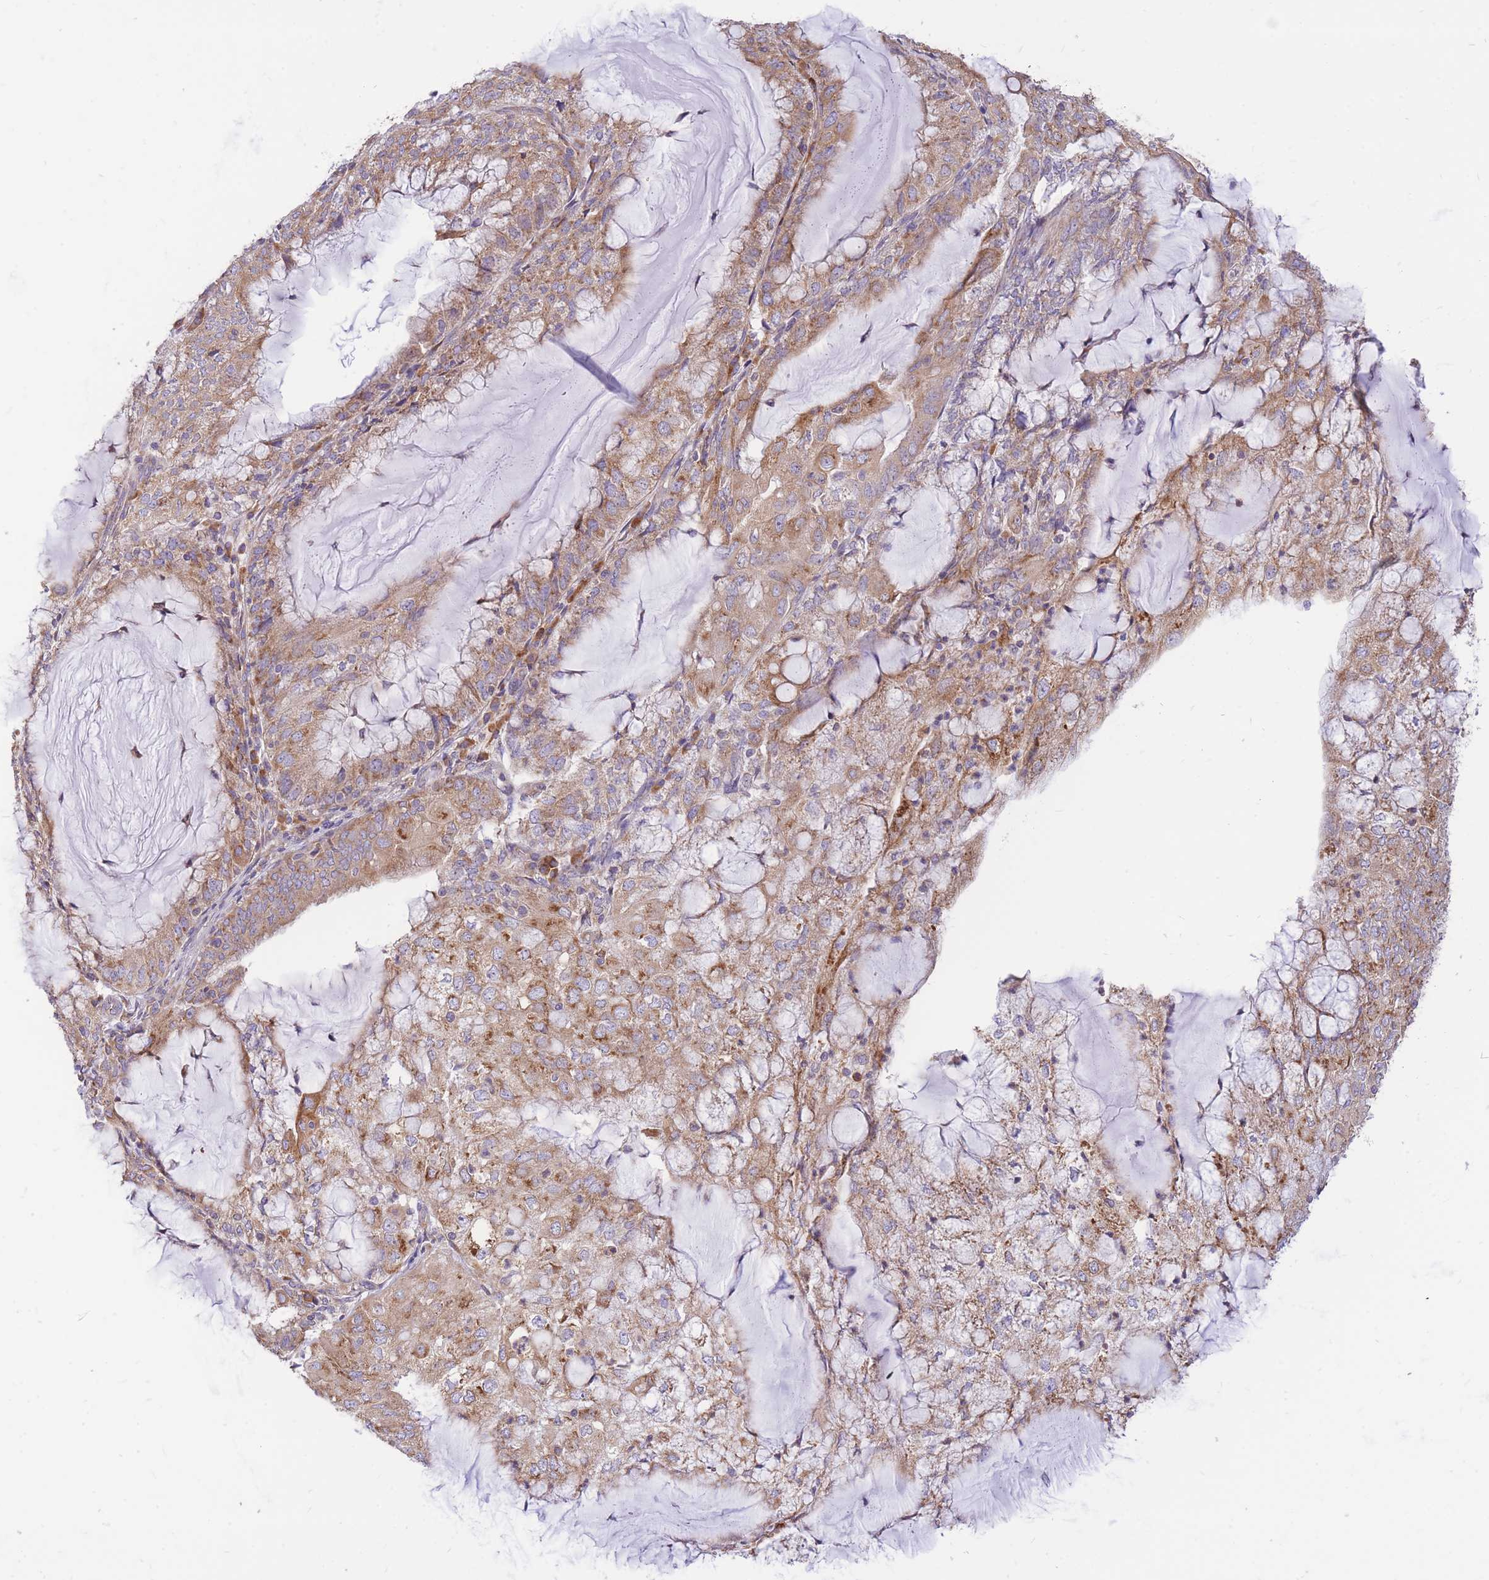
{"staining": {"intensity": "weak", "quantity": ">75%", "location": "cytoplasmic/membranous"}, "tissue": "endometrial cancer", "cell_type": "Tumor cells", "image_type": "cancer", "snomed": [{"axis": "morphology", "description": "Adenocarcinoma, NOS"}, {"axis": "topography", "description": "Endometrium"}], "caption": "An immunohistochemistry (IHC) micrograph of neoplastic tissue is shown. Protein staining in brown labels weak cytoplasmic/membranous positivity in endometrial cancer (adenocarcinoma) within tumor cells. (DAB = brown stain, brightfield microscopy at high magnification).", "gene": "GBP7", "patient": {"sex": "female", "age": 81}}